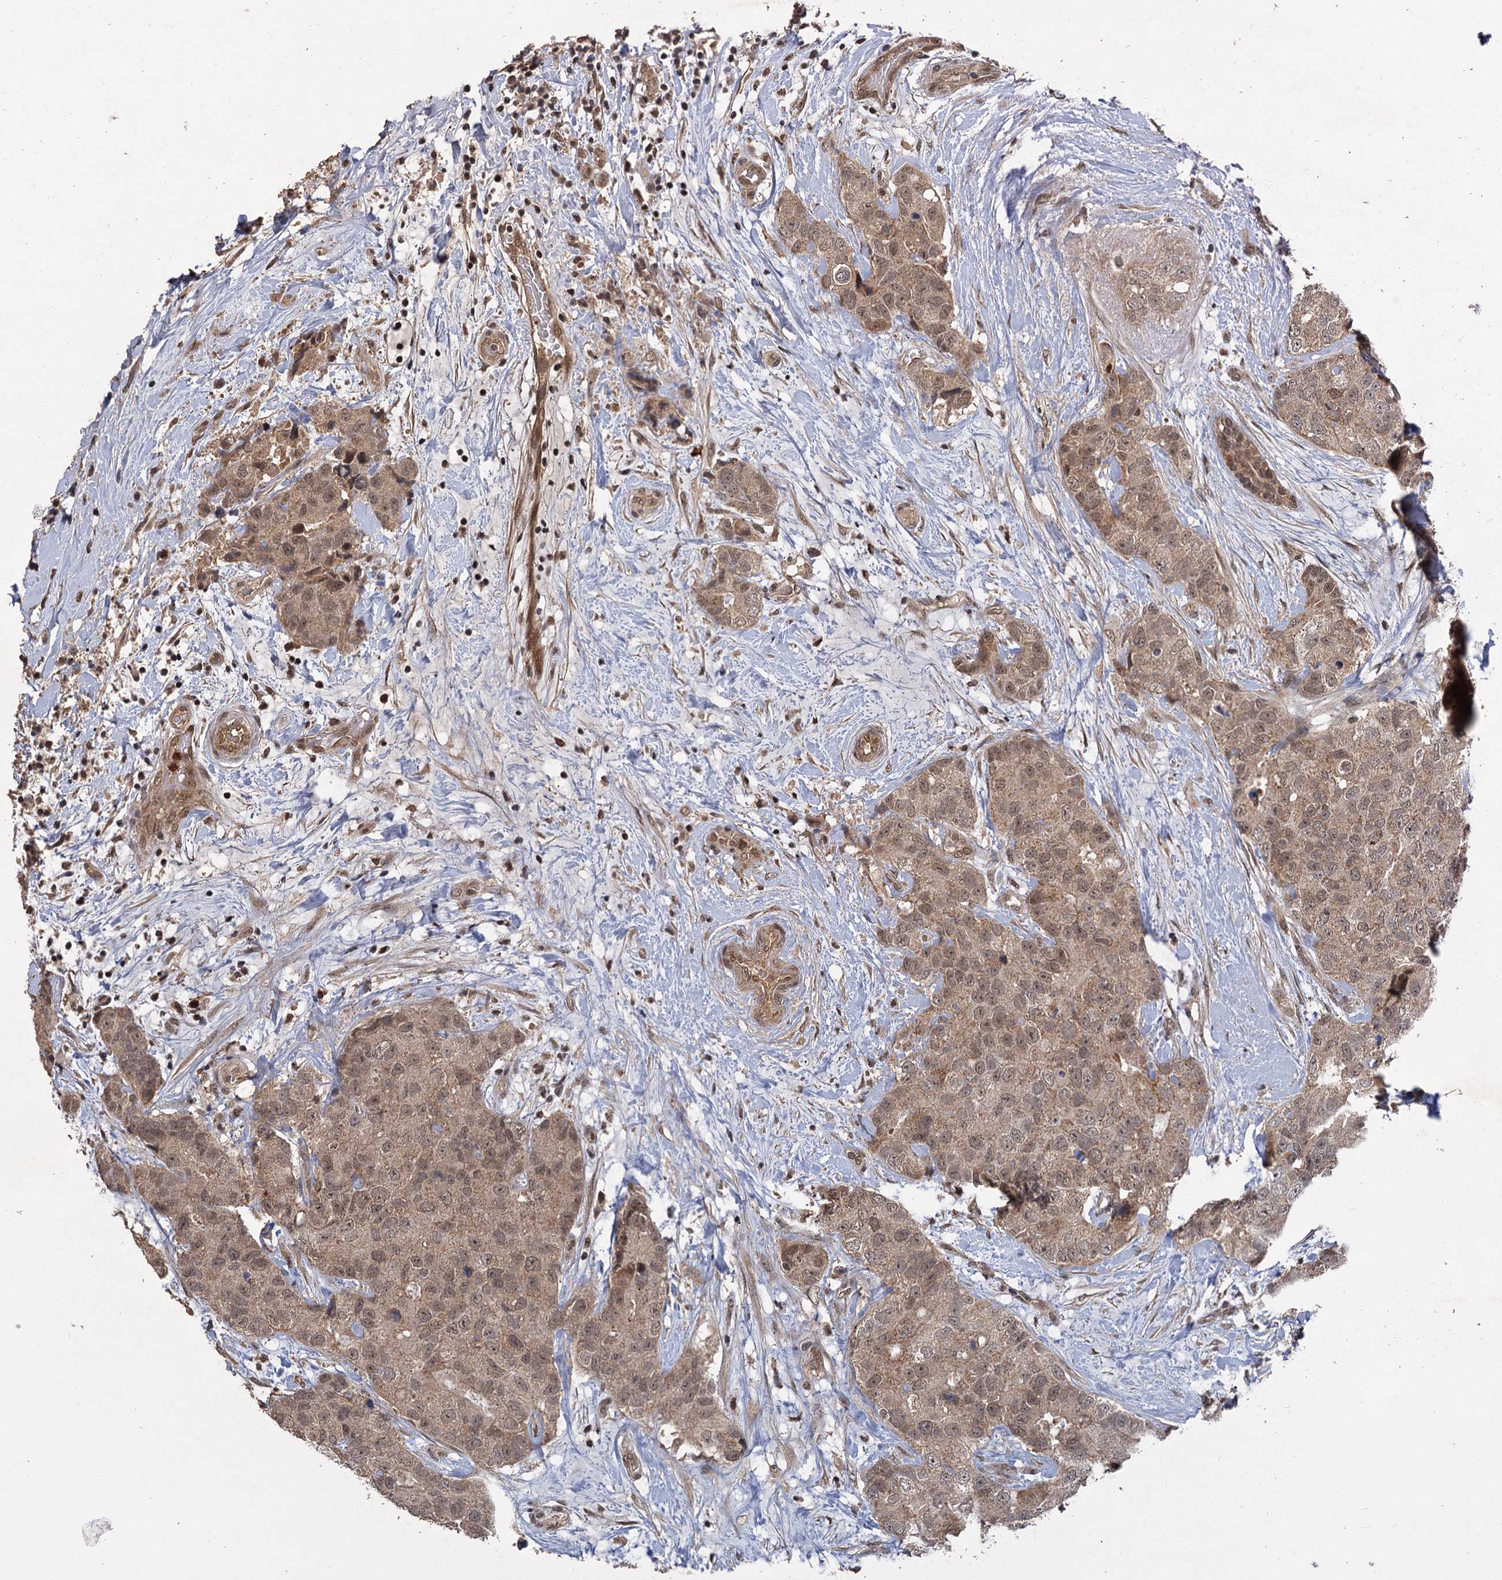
{"staining": {"intensity": "moderate", "quantity": "25%-75%", "location": "nuclear"}, "tissue": "breast cancer", "cell_type": "Tumor cells", "image_type": "cancer", "snomed": [{"axis": "morphology", "description": "Duct carcinoma"}, {"axis": "topography", "description": "Breast"}], "caption": "Brown immunohistochemical staining in human breast cancer displays moderate nuclear positivity in approximately 25%-75% of tumor cells.", "gene": "KANSL2", "patient": {"sex": "female", "age": 62}}